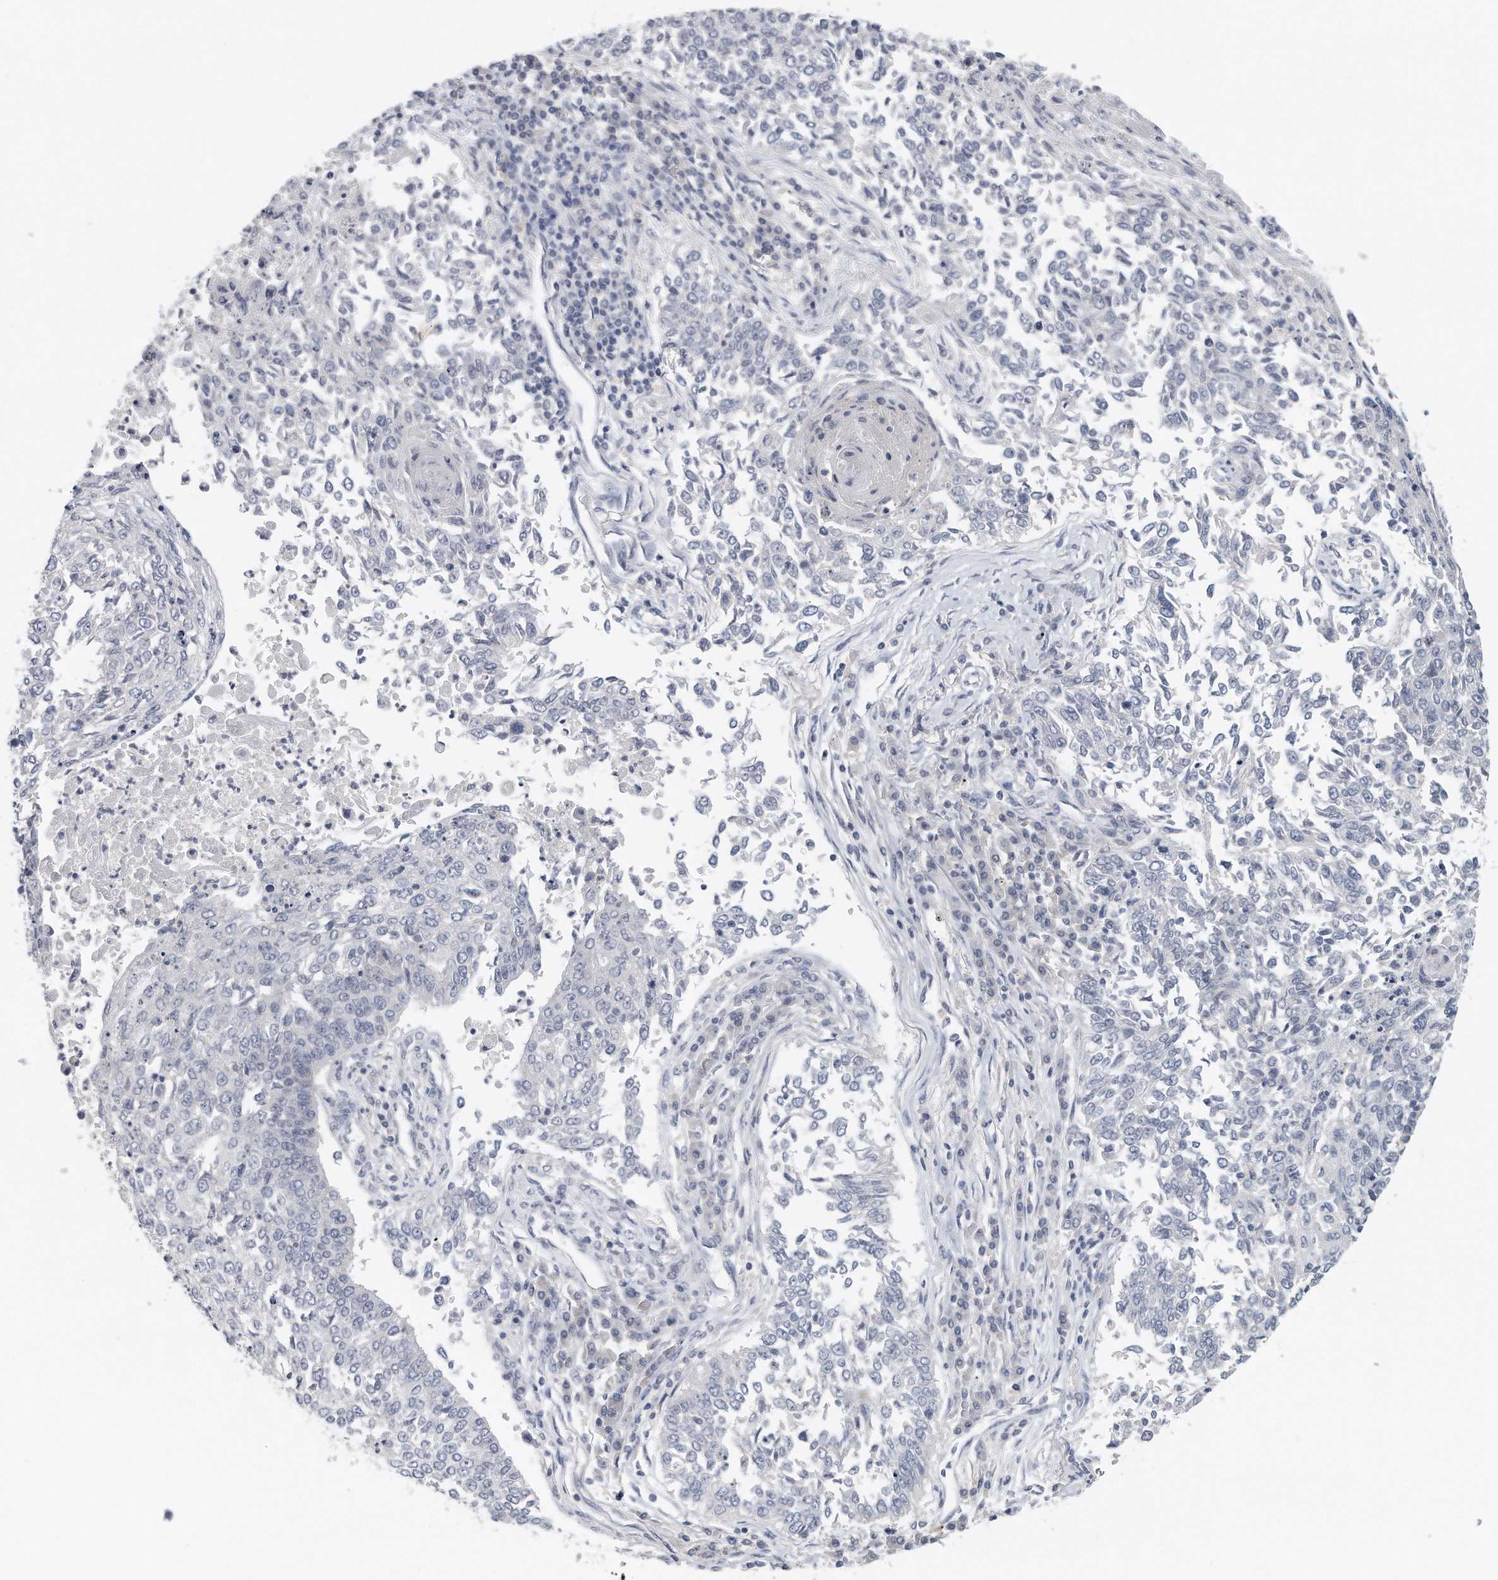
{"staining": {"intensity": "negative", "quantity": "none", "location": "none"}, "tissue": "lung cancer", "cell_type": "Tumor cells", "image_type": "cancer", "snomed": [{"axis": "morphology", "description": "Normal tissue, NOS"}, {"axis": "morphology", "description": "Squamous cell carcinoma, NOS"}, {"axis": "topography", "description": "Cartilage tissue"}, {"axis": "topography", "description": "Bronchus"}, {"axis": "topography", "description": "Lung"}, {"axis": "topography", "description": "Peripheral nerve tissue"}], "caption": "Immunohistochemistry micrograph of squamous cell carcinoma (lung) stained for a protein (brown), which displays no expression in tumor cells.", "gene": "DDX43", "patient": {"sex": "female", "age": 49}}